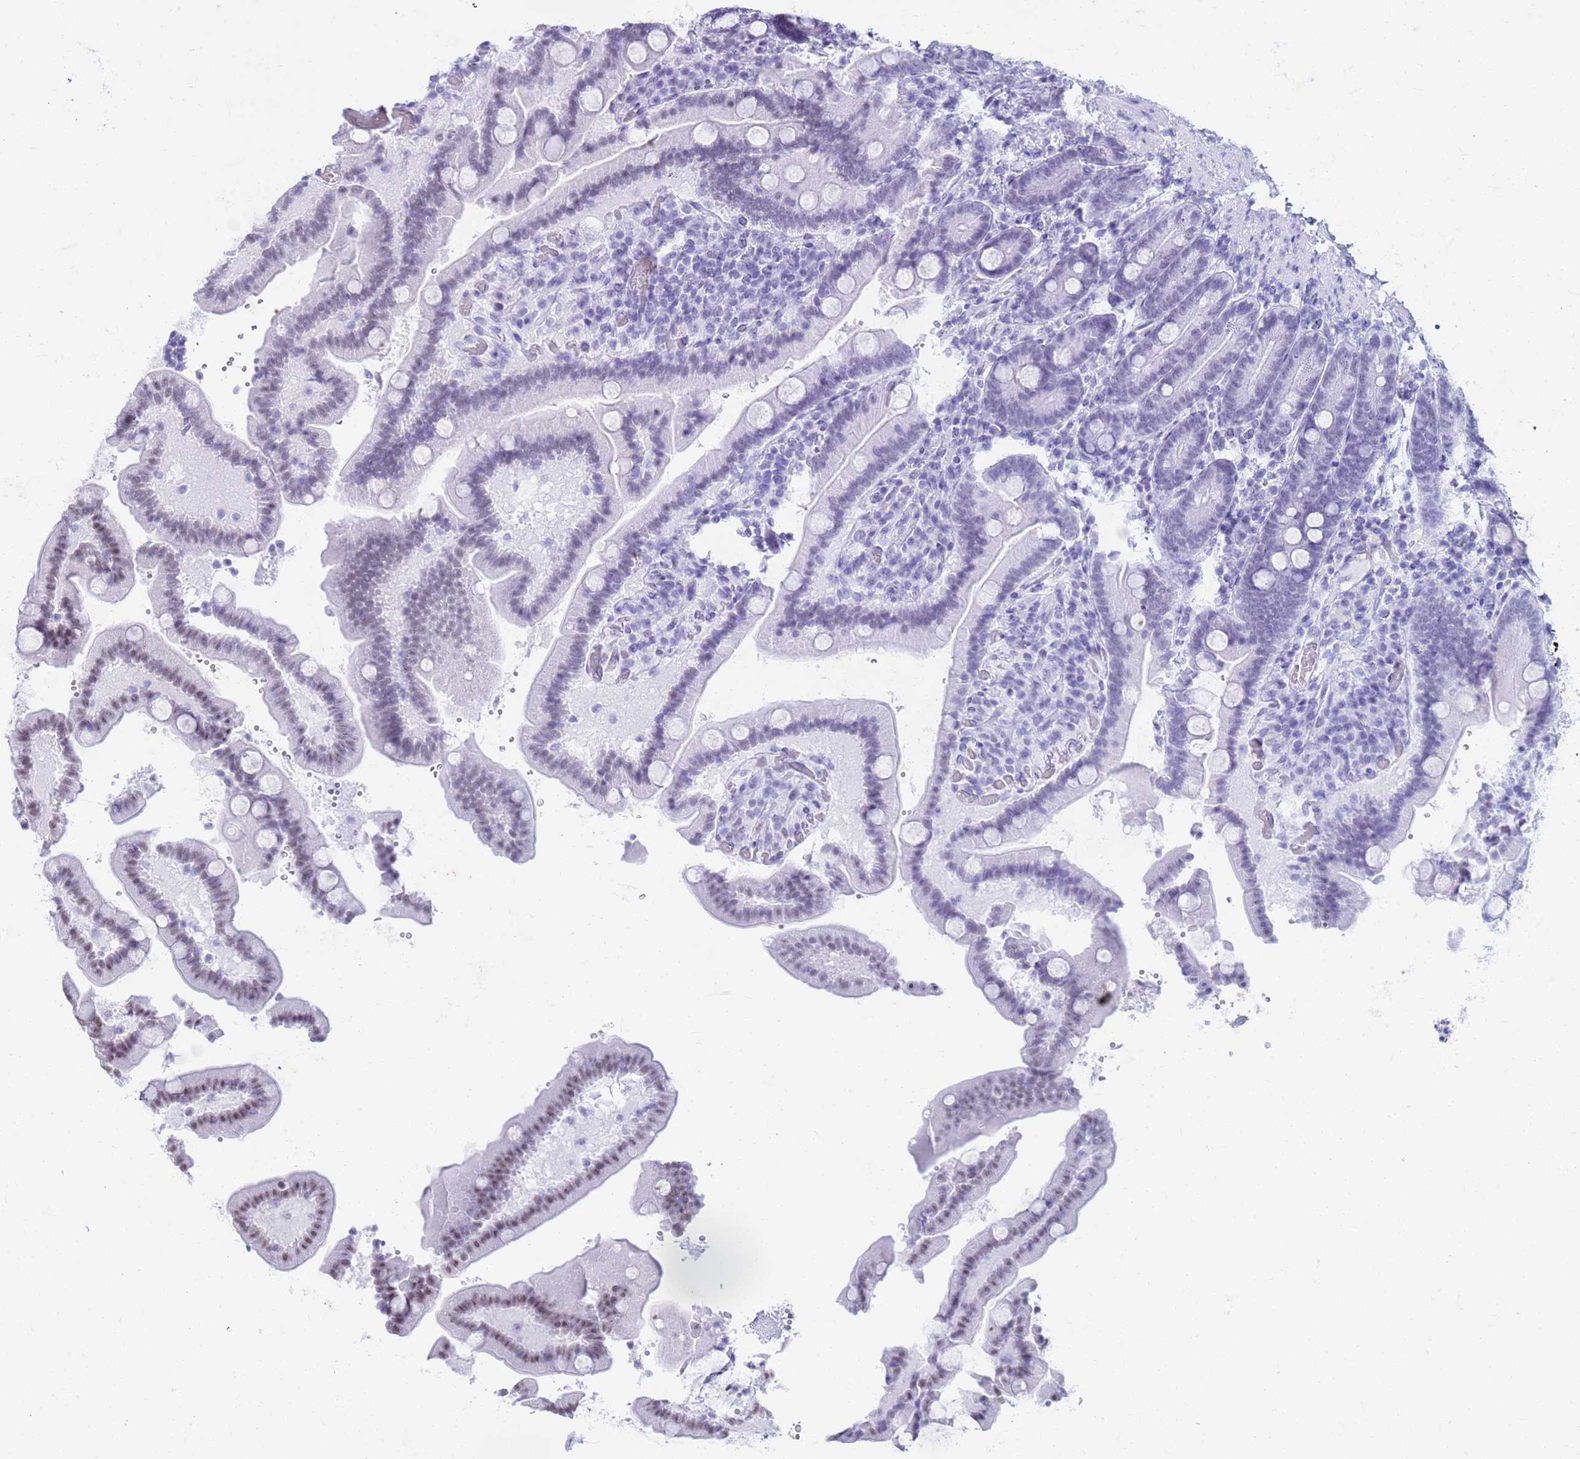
{"staining": {"intensity": "weak", "quantity": "<25%", "location": "nuclear"}, "tissue": "duodenum", "cell_type": "Glandular cells", "image_type": "normal", "snomed": [{"axis": "morphology", "description": "Normal tissue, NOS"}, {"axis": "topography", "description": "Duodenum"}], "caption": "A high-resolution photomicrograph shows immunohistochemistry staining of unremarkable duodenum, which exhibits no significant expression in glandular cells. The staining is performed using DAB brown chromogen with nuclei counter-stained in using hematoxylin.", "gene": "FAM170B", "patient": {"sex": "female", "age": 62}}